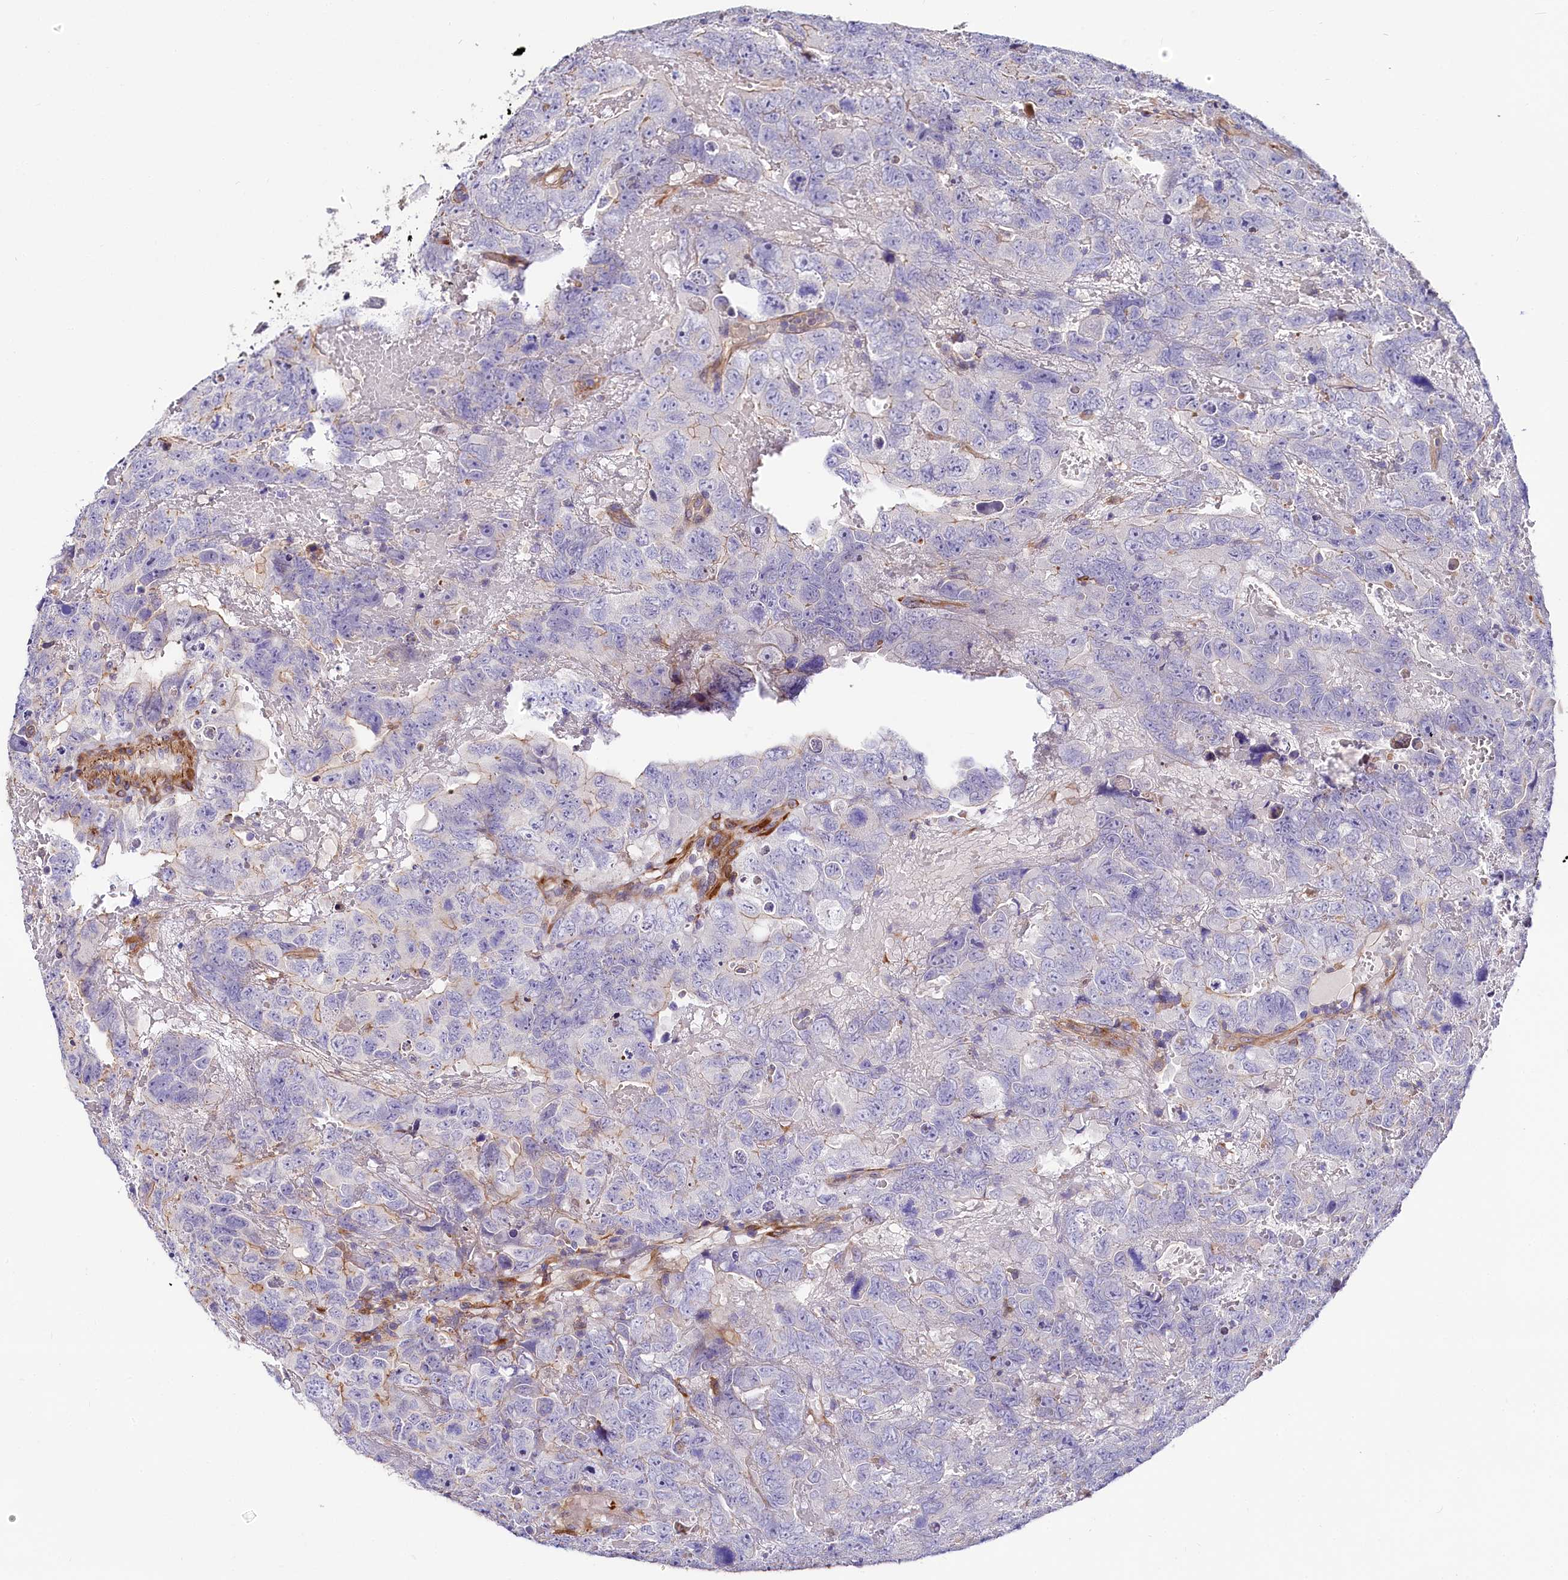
{"staining": {"intensity": "negative", "quantity": "none", "location": "none"}, "tissue": "testis cancer", "cell_type": "Tumor cells", "image_type": "cancer", "snomed": [{"axis": "morphology", "description": "Carcinoma, Embryonal, NOS"}, {"axis": "topography", "description": "Testis"}], "caption": "Image shows no protein expression in tumor cells of testis cancer (embryonal carcinoma) tissue.", "gene": "FCHSD2", "patient": {"sex": "male", "age": 45}}